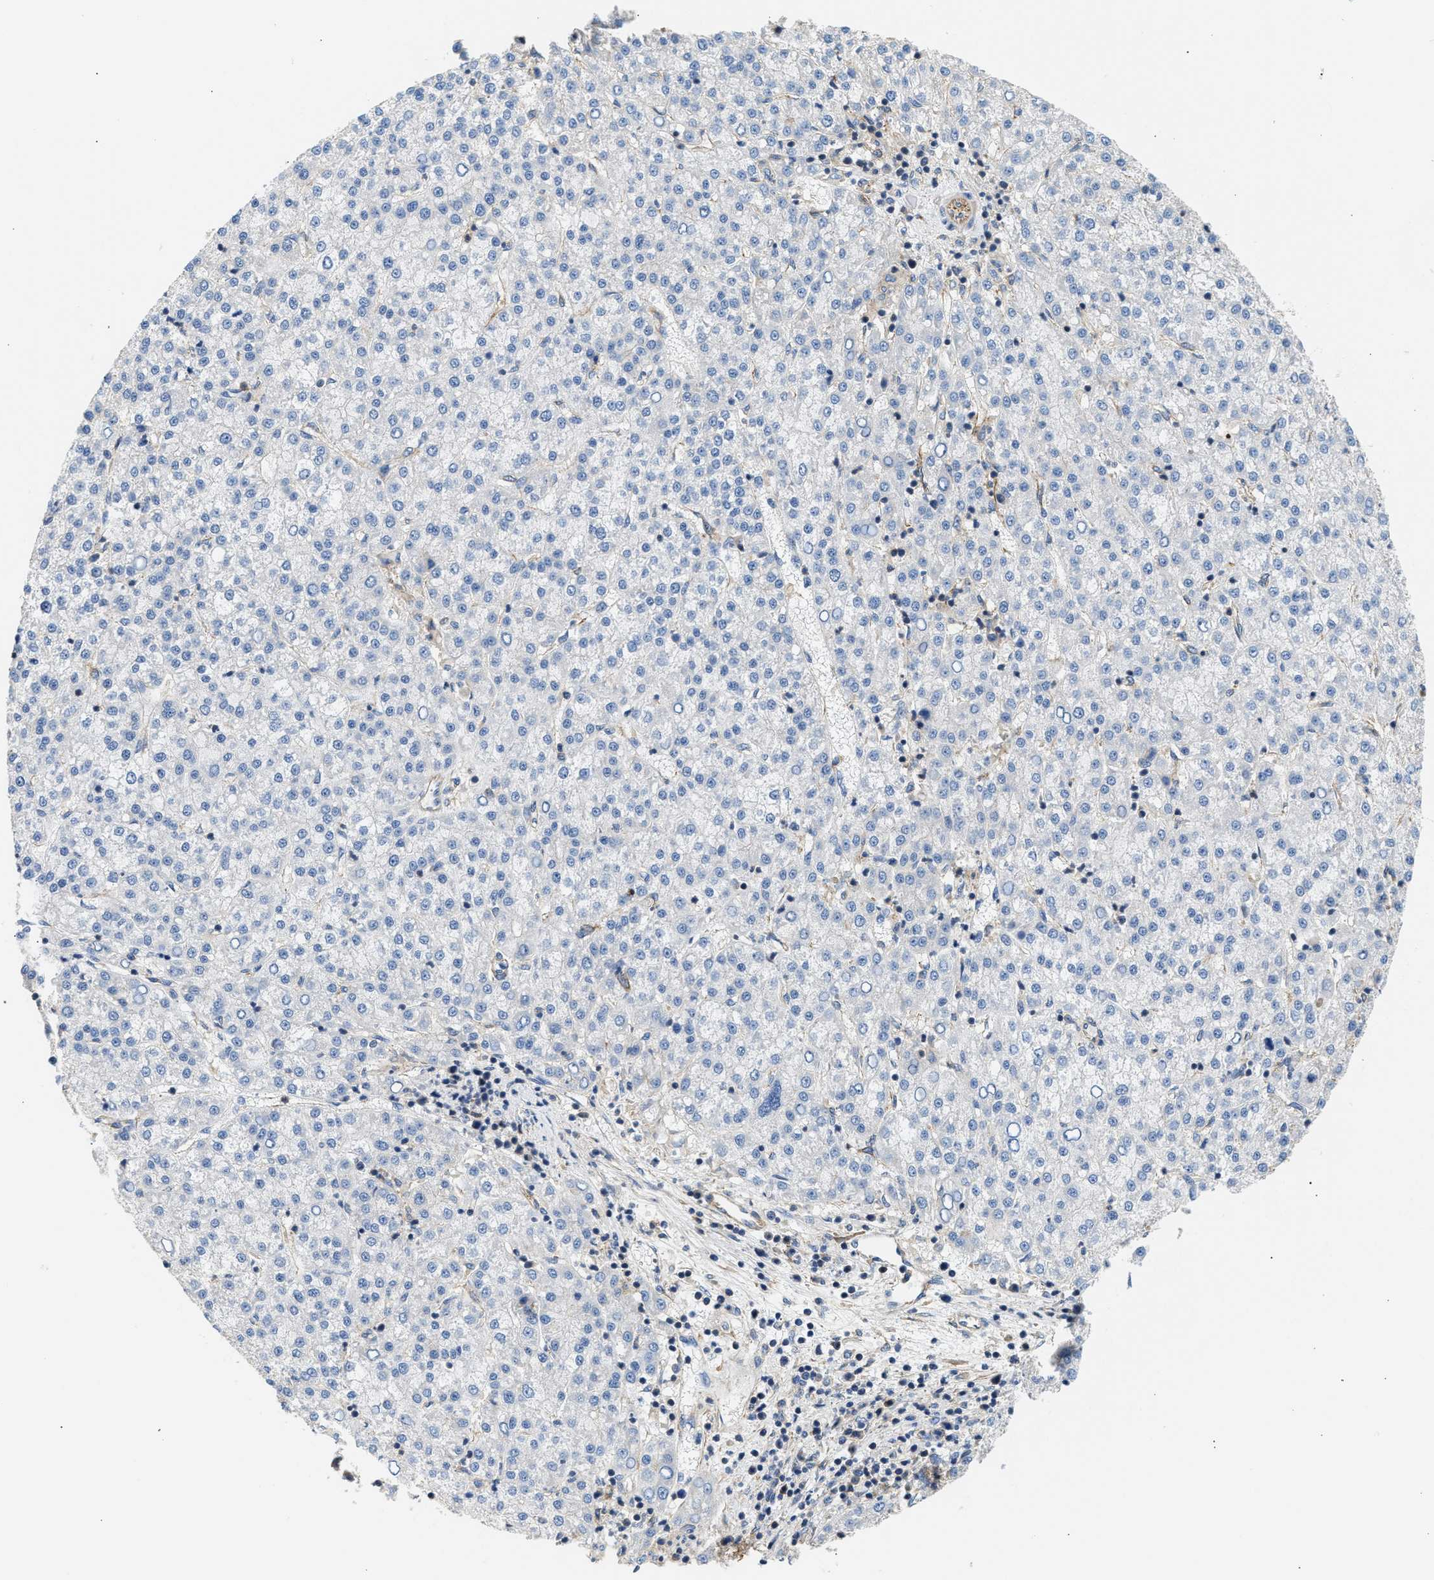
{"staining": {"intensity": "negative", "quantity": "none", "location": "none"}, "tissue": "liver cancer", "cell_type": "Tumor cells", "image_type": "cancer", "snomed": [{"axis": "morphology", "description": "Carcinoma, Hepatocellular, NOS"}, {"axis": "topography", "description": "Liver"}], "caption": "Liver cancer (hepatocellular carcinoma) stained for a protein using immunohistochemistry (IHC) exhibits no expression tumor cells.", "gene": "SAMD9L", "patient": {"sex": "female", "age": 58}}